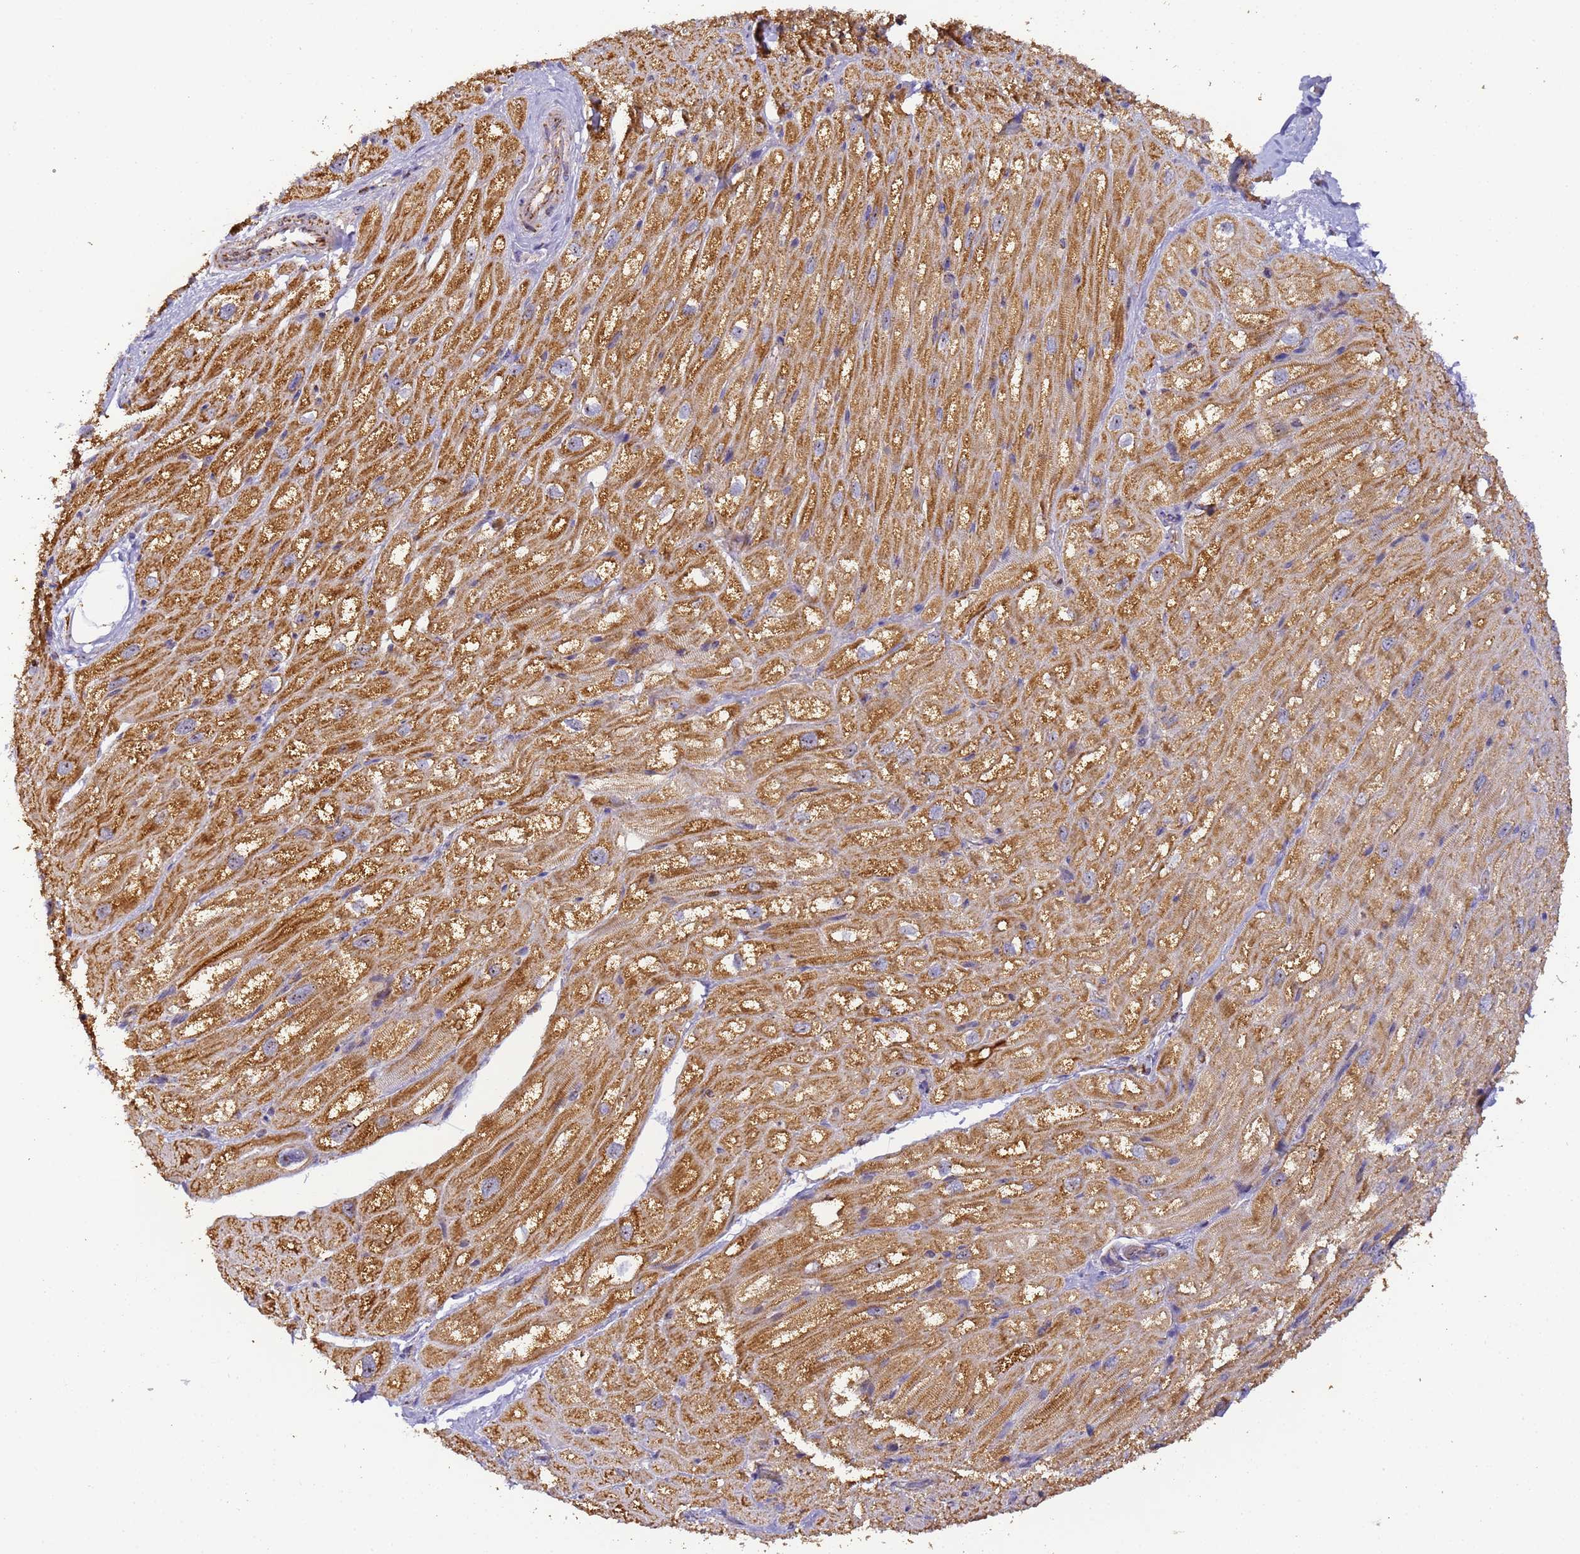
{"staining": {"intensity": "strong", "quantity": ">75%", "location": "cytoplasmic/membranous"}, "tissue": "heart muscle", "cell_type": "Cardiomyocytes", "image_type": "normal", "snomed": [{"axis": "morphology", "description": "Normal tissue, NOS"}, {"axis": "topography", "description": "Heart"}], "caption": "A micrograph showing strong cytoplasmic/membranous staining in approximately >75% of cardiomyocytes in unremarkable heart muscle, as visualized by brown immunohistochemical staining.", "gene": "FRG2B", "patient": {"sex": "male", "age": 50}}